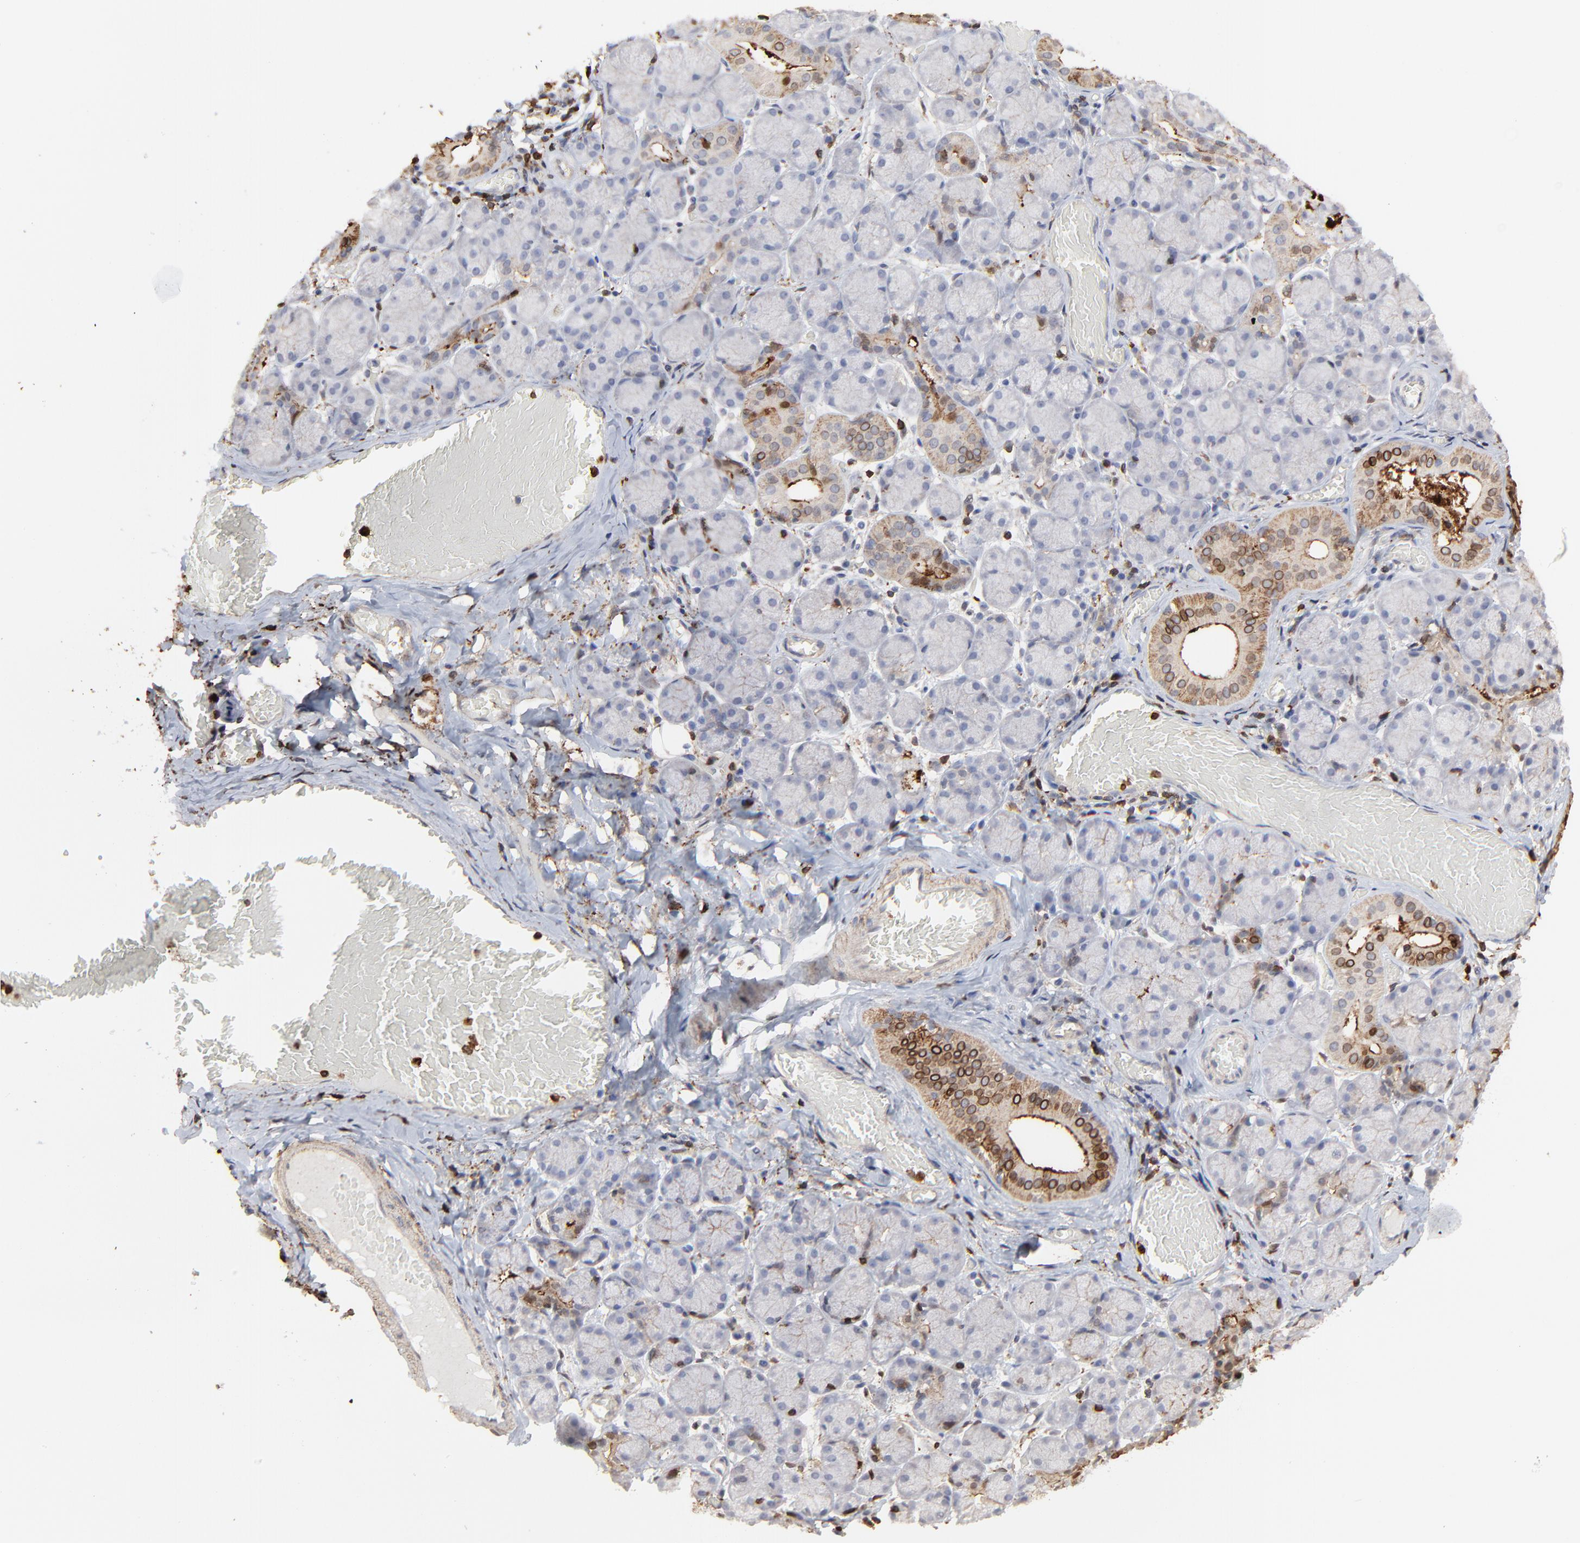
{"staining": {"intensity": "strong", "quantity": "25%-75%", "location": "cytoplasmic/membranous,nuclear"}, "tissue": "salivary gland", "cell_type": "Glandular cells", "image_type": "normal", "snomed": [{"axis": "morphology", "description": "Normal tissue, NOS"}, {"axis": "topography", "description": "Salivary gland"}], "caption": "Benign salivary gland demonstrates strong cytoplasmic/membranous,nuclear staining in about 25%-75% of glandular cells Using DAB (brown) and hematoxylin (blue) stains, captured at high magnification using brightfield microscopy..", "gene": "SLC6A14", "patient": {"sex": "female", "age": 24}}